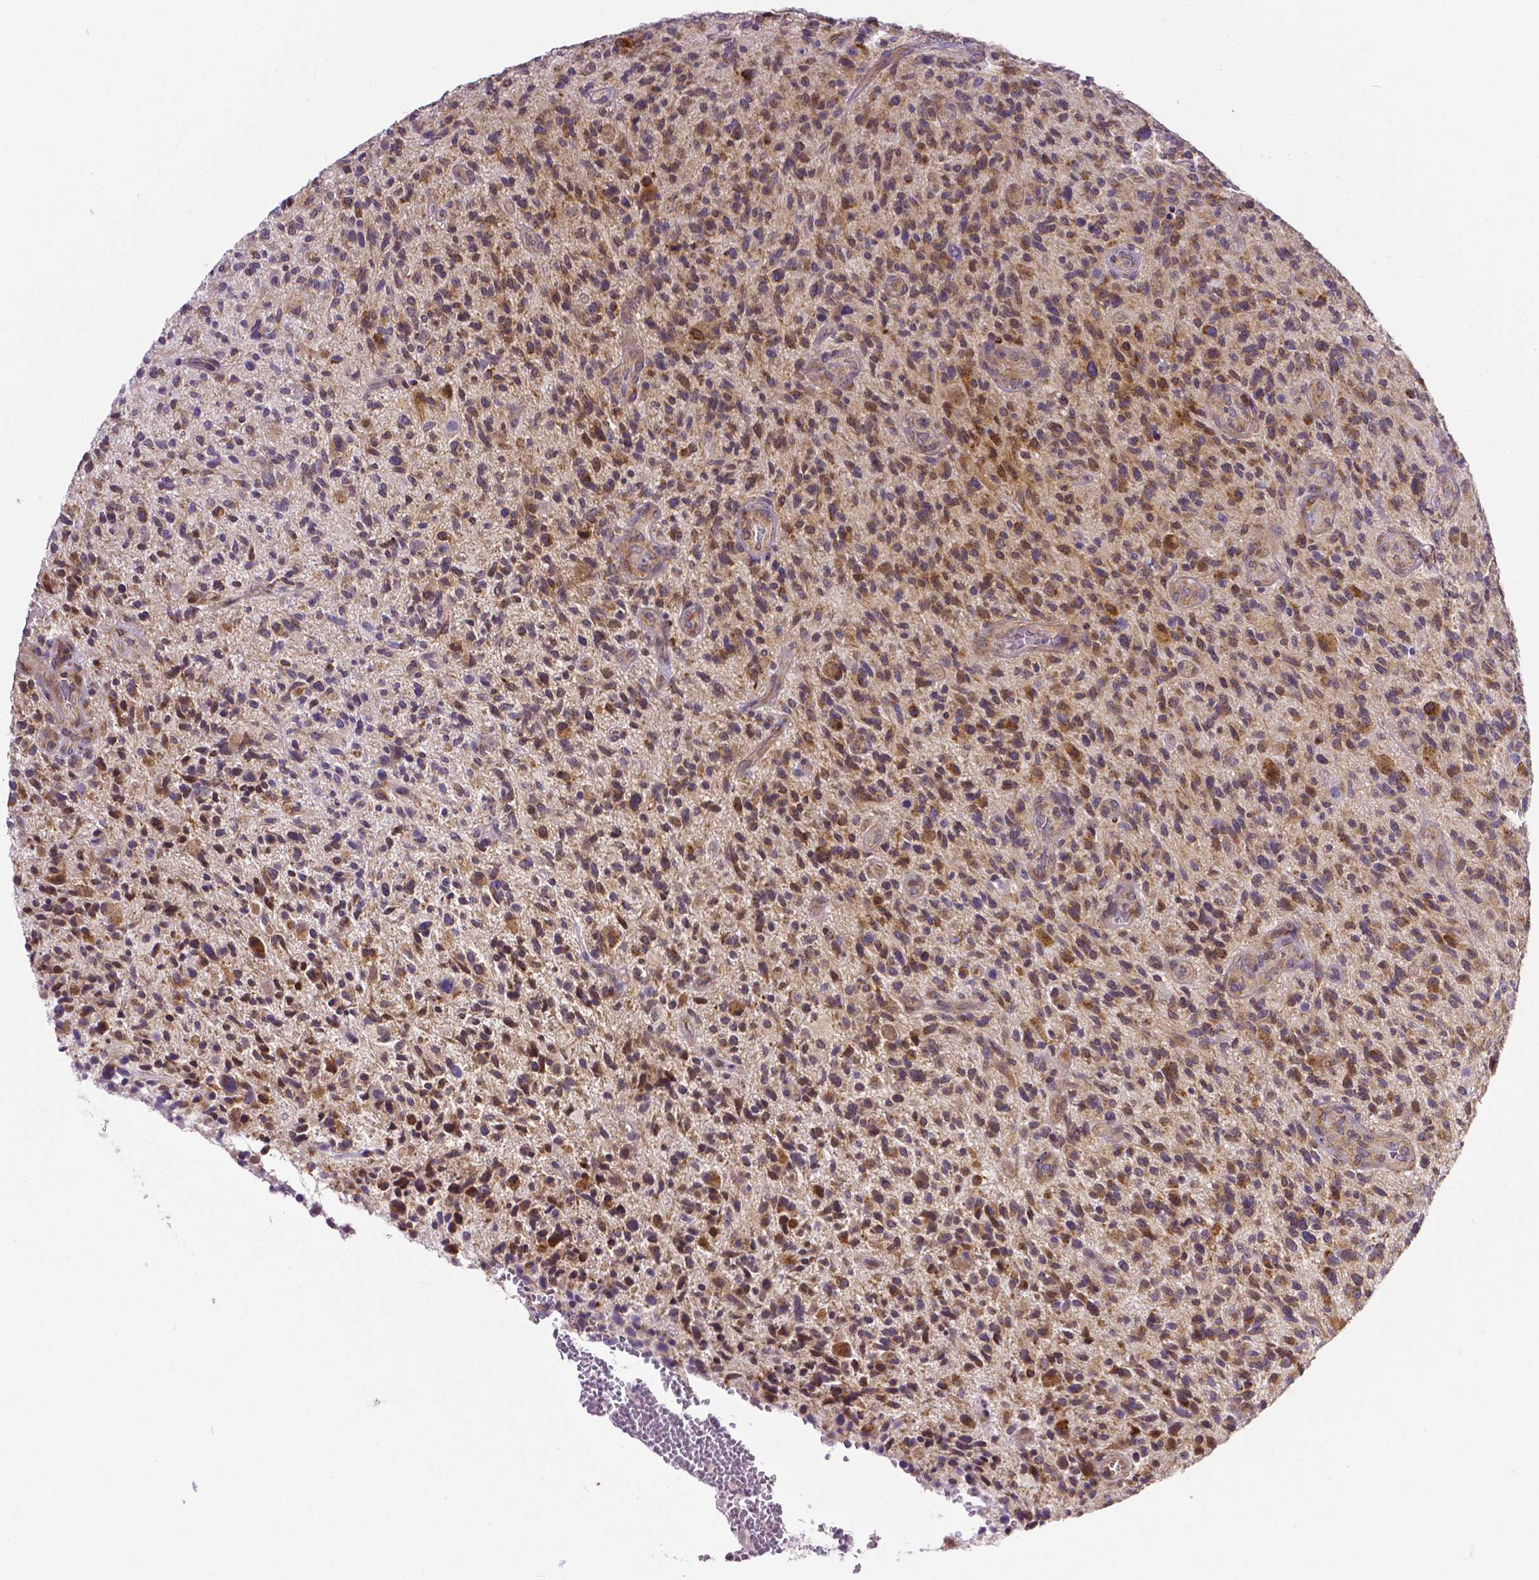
{"staining": {"intensity": "moderate", "quantity": ">75%", "location": "cytoplasmic/membranous"}, "tissue": "glioma", "cell_type": "Tumor cells", "image_type": "cancer", "snomed": [{"axis": "morphology", "description": "Glioma, malignant, High grade"}, {"axis": "topography", "description": "Brain"}], "caption": "Immunohistochemical staining of human malignant high-grade glioma reveals medium levels of moderate cytoplasmic/membranous positivity in approximately >75% of tumor cells.", "gene": "MCL1", "patient": {"sex": "male", "age": 47}}